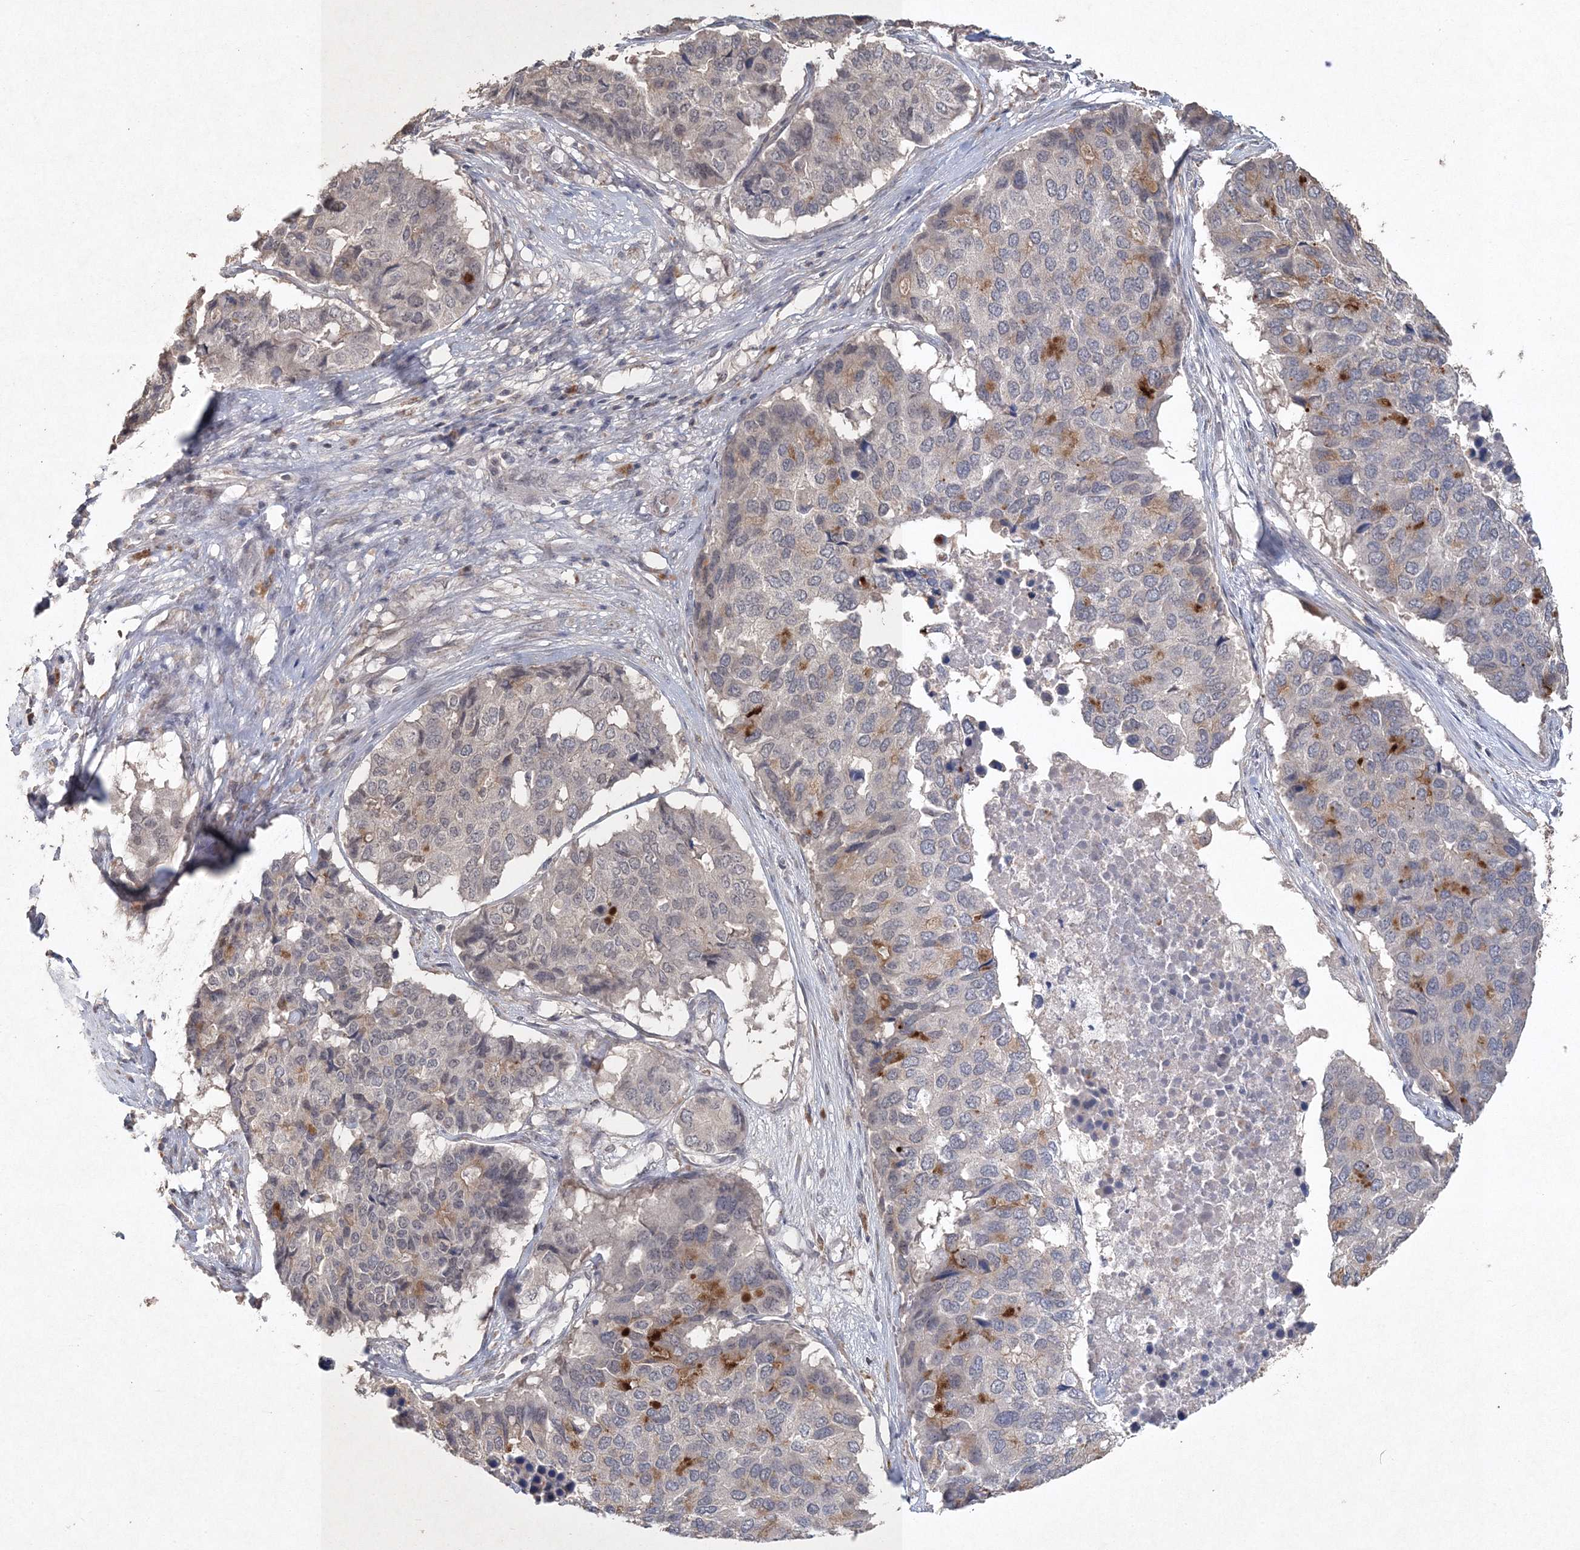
{"staining": {"intensity": "negative", "quantity": "none", "location": "none"}, "tissue": "pancreatic cancer", "cell_type": "Tumor cells", "image_type": "cancer", "snomed": [{"axis": "morphology", "description": "Adenocarcinoma, NOS"}, {"axis": "topography", "description": "Pancreas"}], "caption": "Immunohistochemistry photomicrograph of human adenocarcinoma (pancreatic) stained for a protein (brown), which reveals no positivity in tumor cells.", "gene": "UIMC1", "patient": {"sex": "male", "age": 50}}